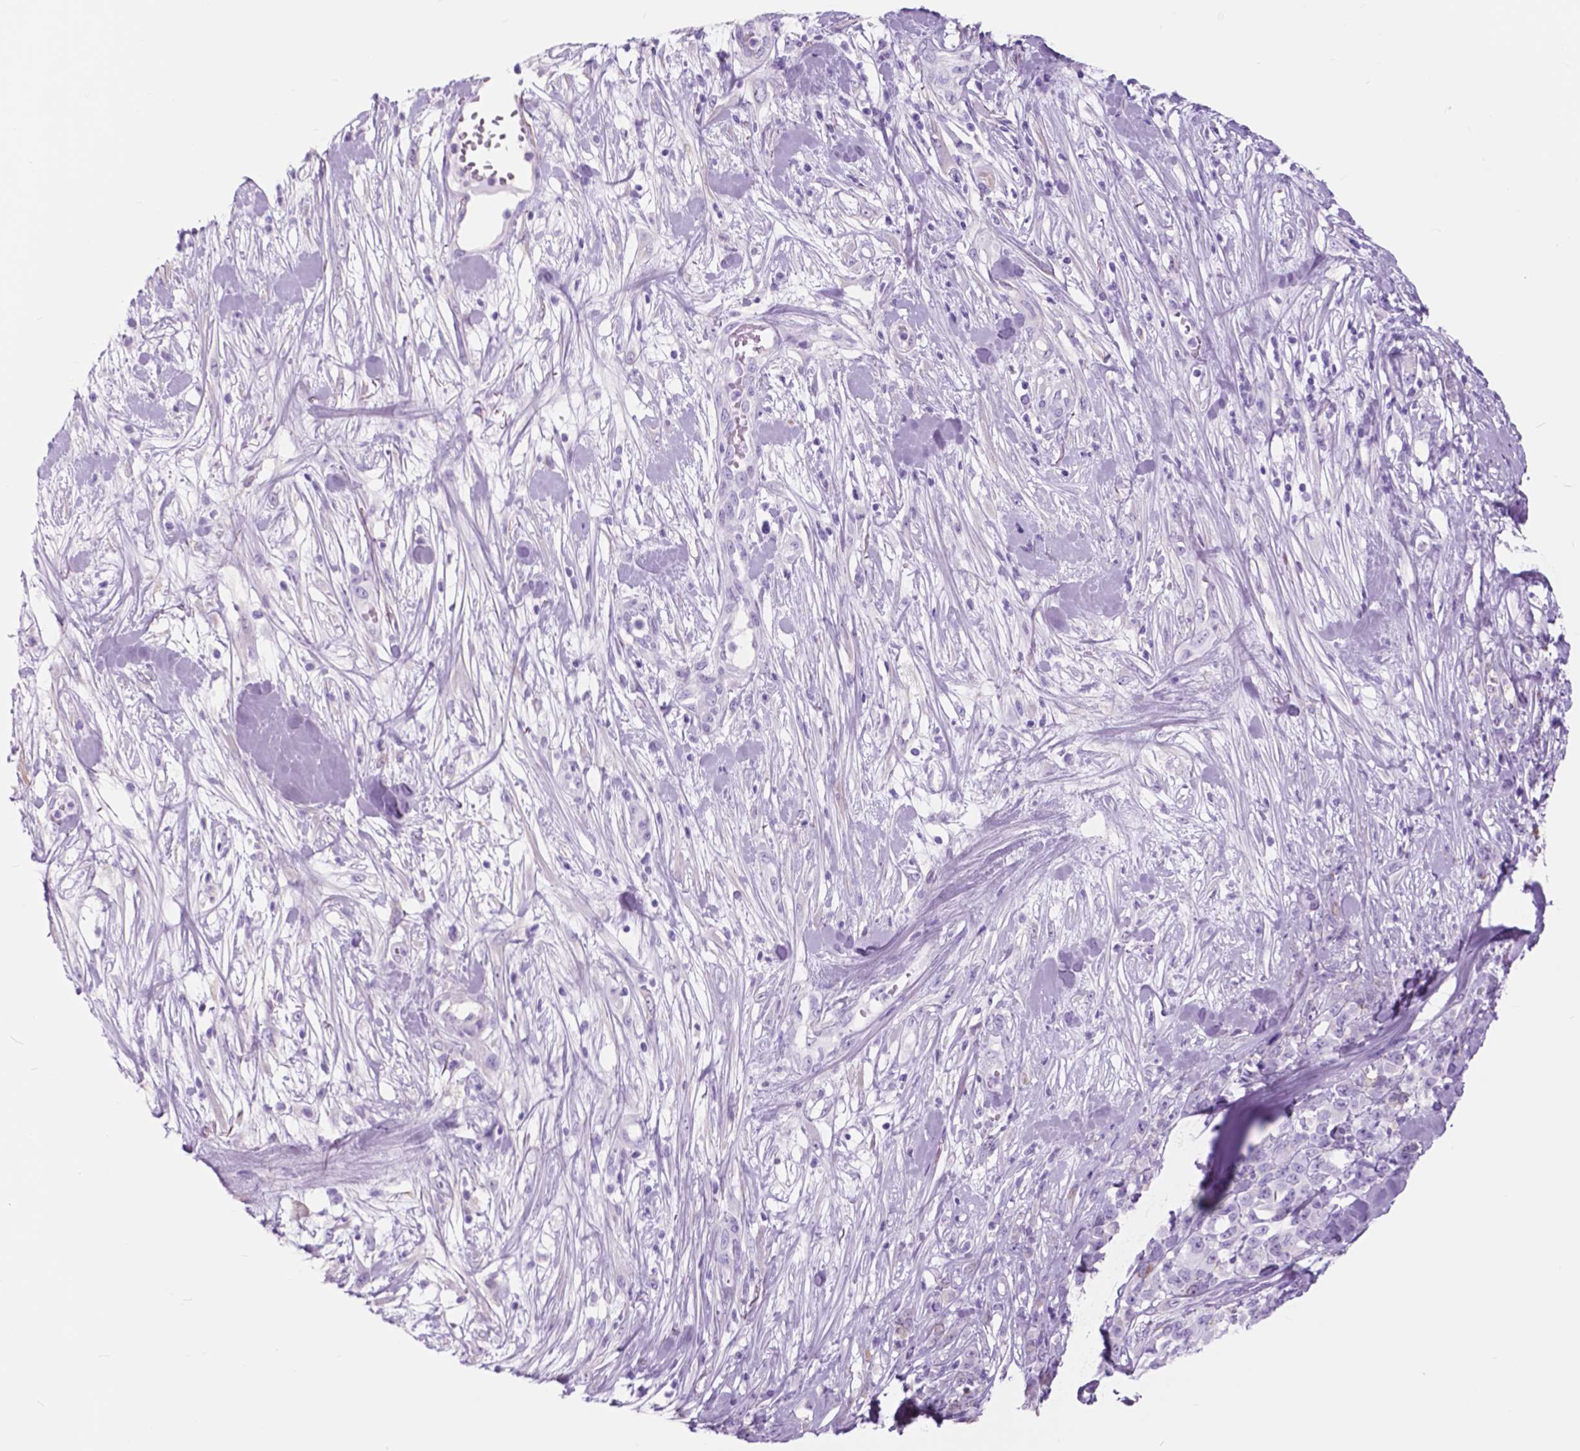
{"staining": {"intensity": "negative", "quantity": "none", "location": "none"}, "tissue": "melanoma", "cell_type": "Tumor cells", "image_type": "cancer", "snomed": [{"axis": "morphology", "description": "Malignant melanoma, Metastatic site"}, {"axis": "topography", "description": "Skin"}], "caption": "Tumor cells are negative for protein expression in human malignant melanoma (metastatic site).", "gene": "FXYD2", "patient": {"sex": "male", "age": 84}}